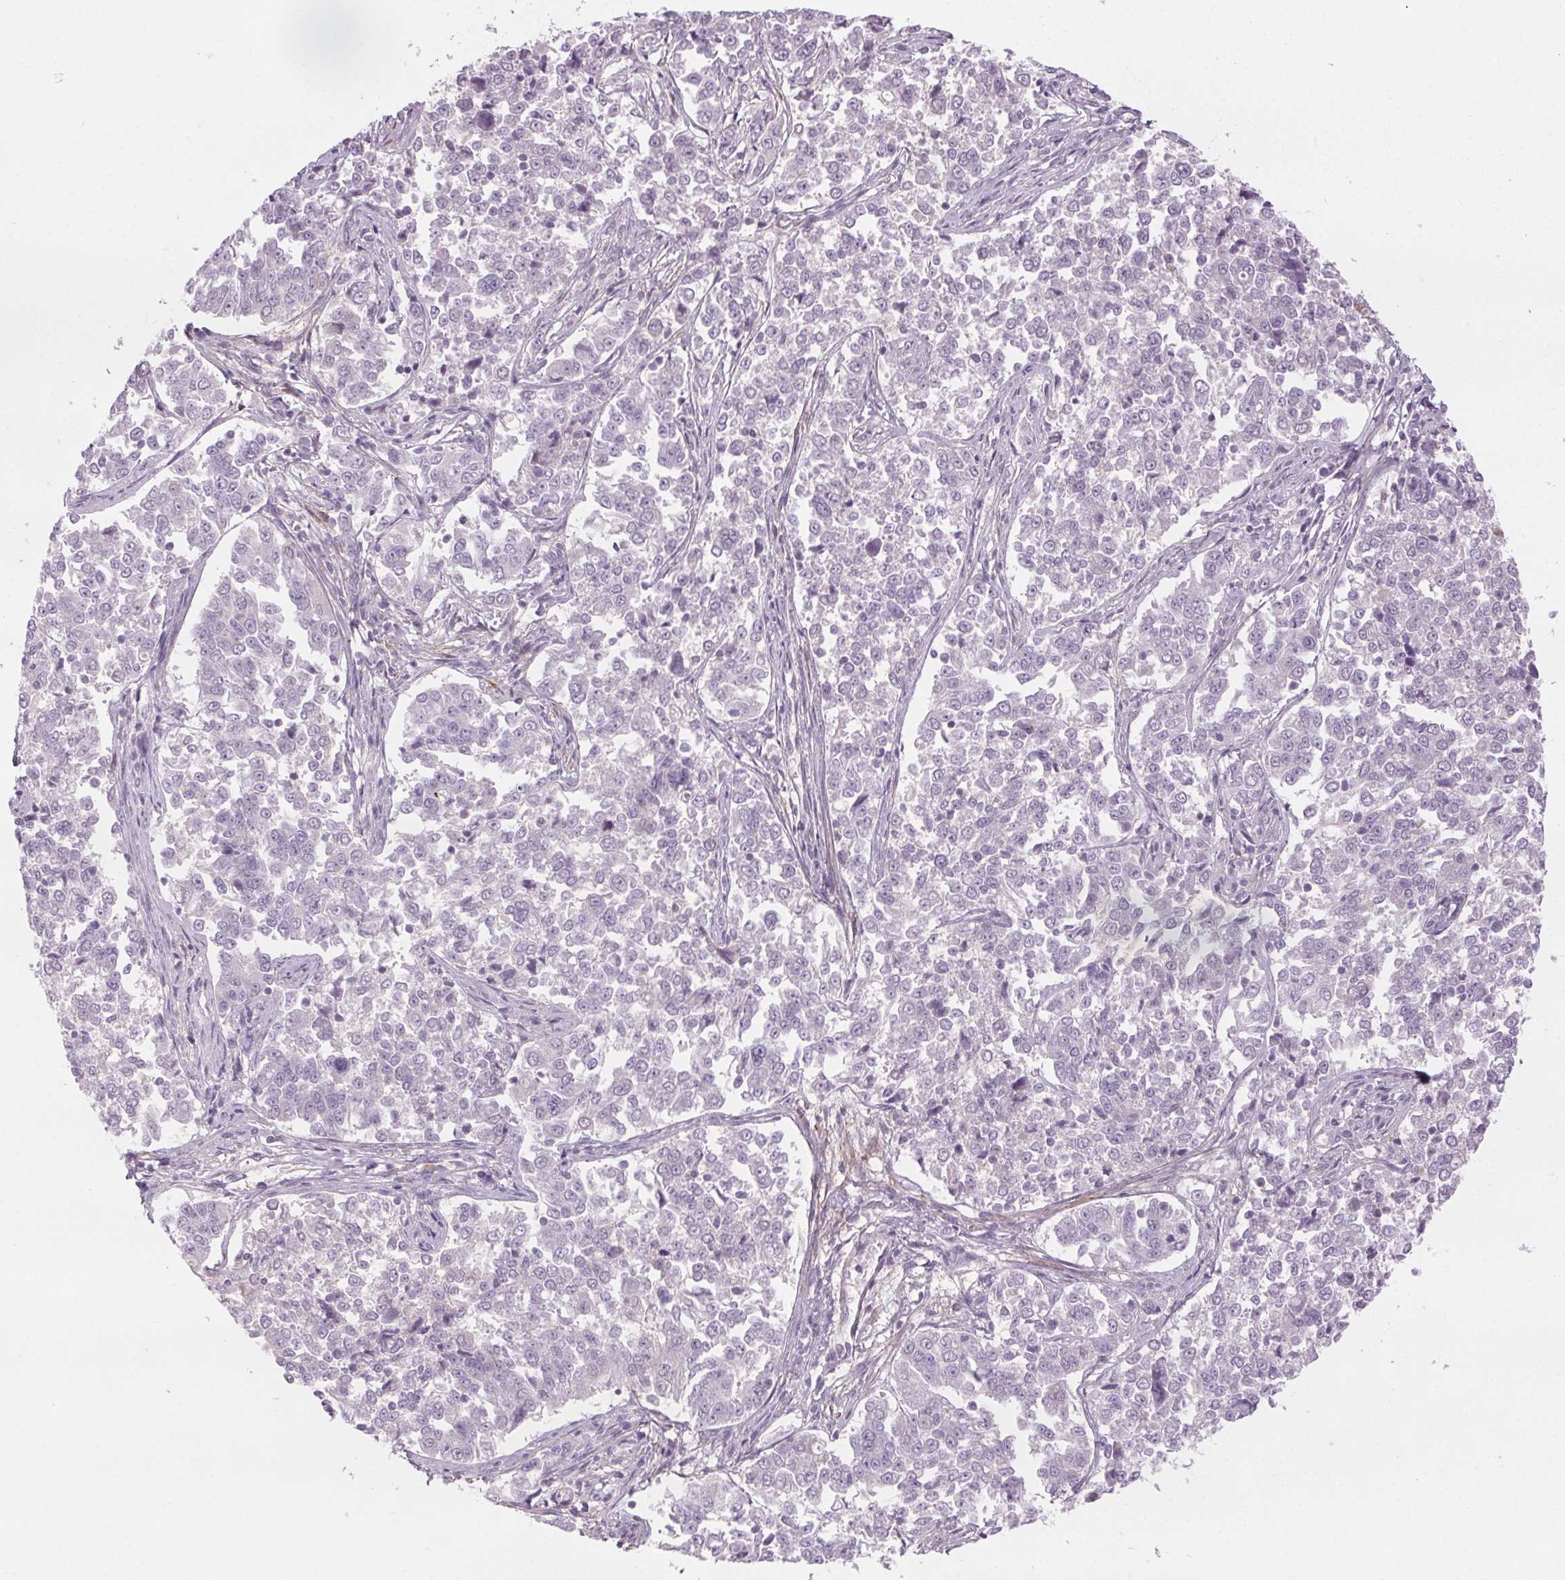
{"staining": {"intensity": "negative", "quantity": "none", "location": "none"}, "tissue": "endometrial cancer", "cell_type": "Tumor cells", "image_type": "cancer", "snomed": [{"axis": "morphology", "description": "Adenocarcinoma, NOS"}, {"axis": "topography", "description": "Endometrium"}], "caption": "Image shows no protein positivity in tumor cells of adenocarcinoma (endometrial) tissue.", "gene": "HHLA2", "patient": {"sex": "female", "age": 43}}